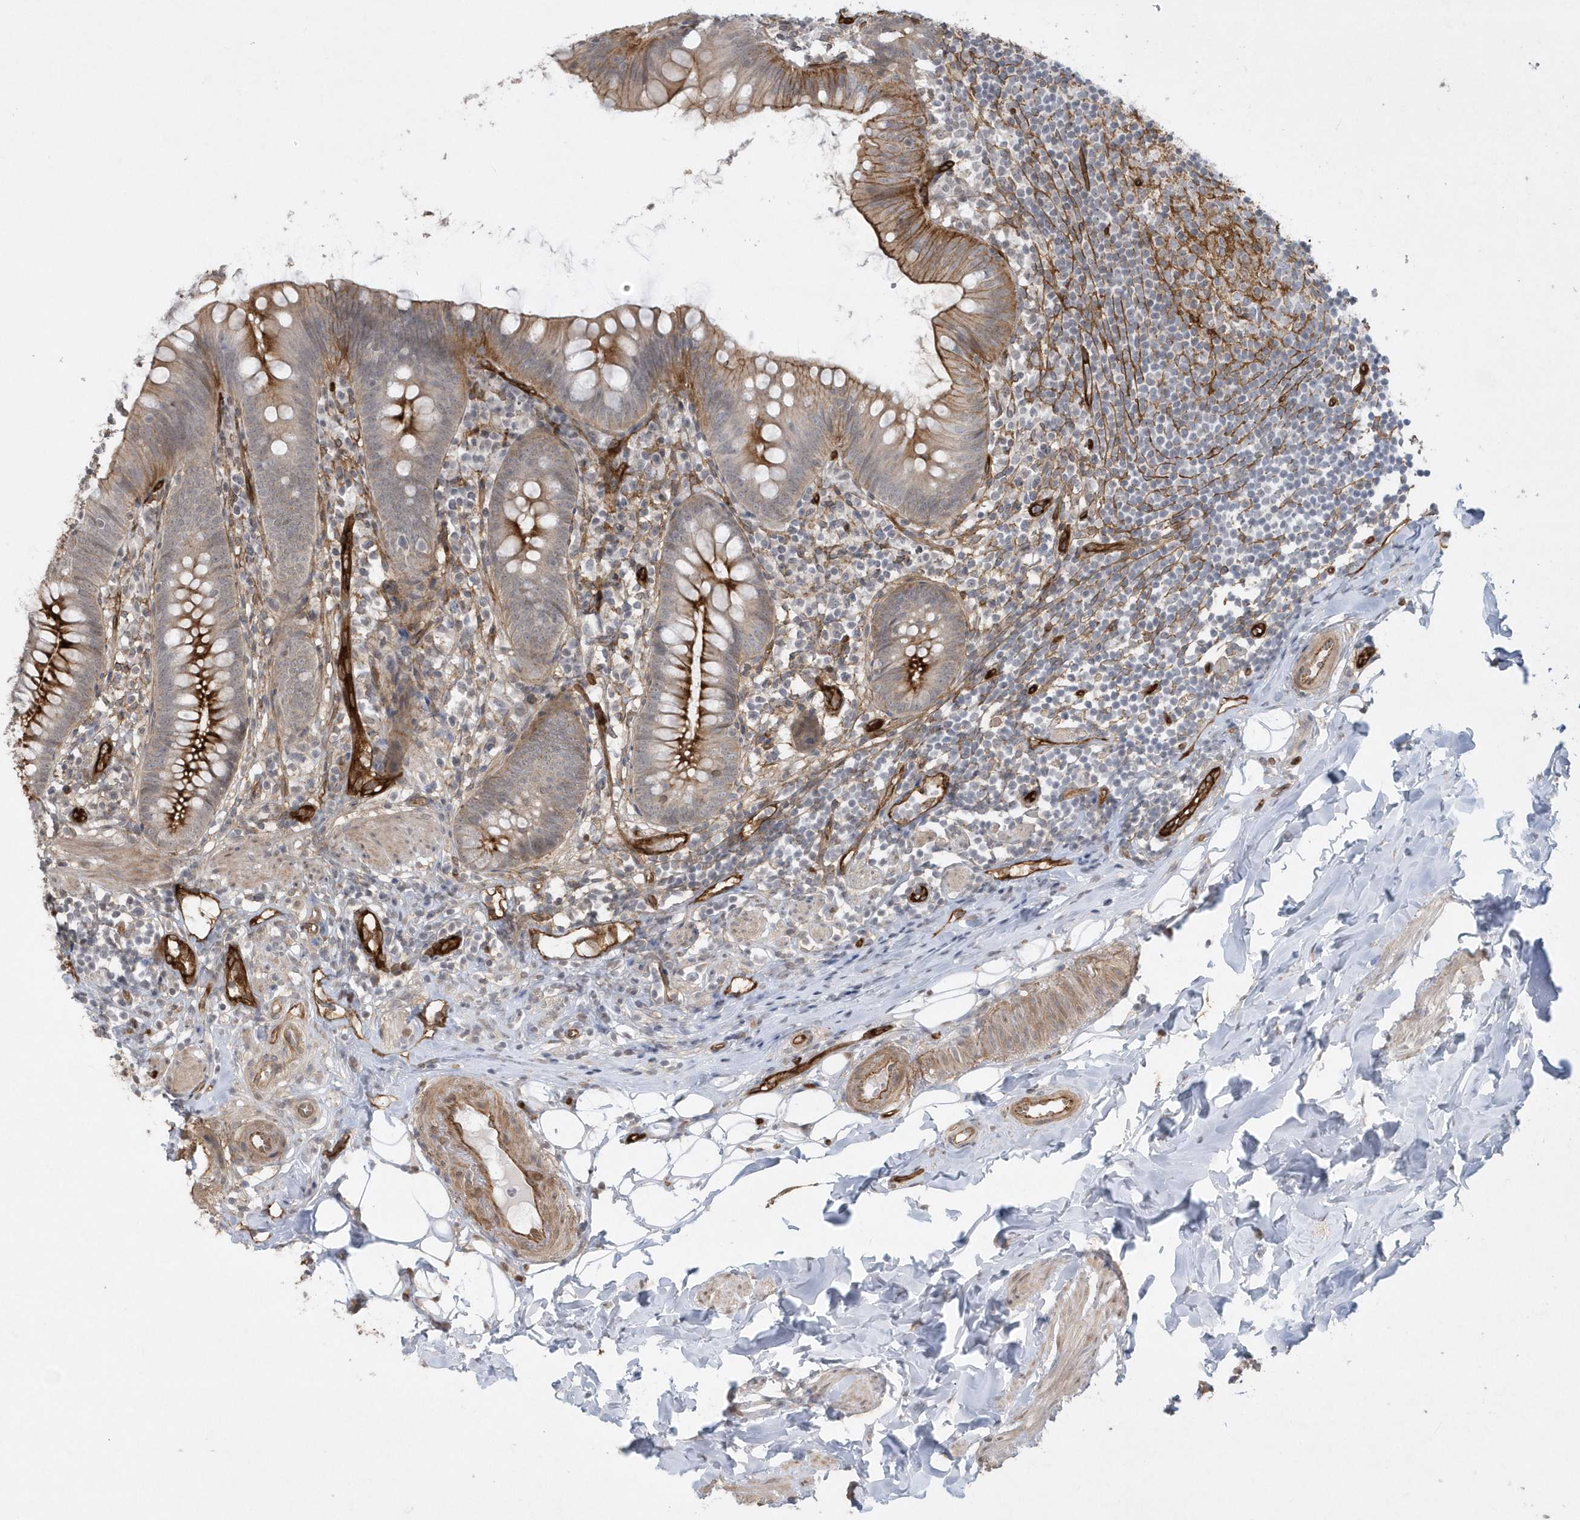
{"staining": {"intensity": "strong", "quantity": "<25%", "location": "cytoplasmic/membranous"}, "tissue": "appendix", "cell_type": "Glandular cells", "image_type": "normal", "snomed": [{"axis": "morphology", "description": "Normal tissue, NOS"}, {"axis": "topography", "description": "Appendix"}], "caption": "High-power microscopy captured an IHC image of benign appendix, revealing strong cytoplasmic/membranous expression in approximately <25% of glandular cells. The staining is performed using DAB (3,3'-diaminobenzidine) brown chromogen to label protein expression. The nuclei are counter-stained blue using hematoxylin.", "gene": "RAI14", "patient": {"sex": "female", "age": 62}}